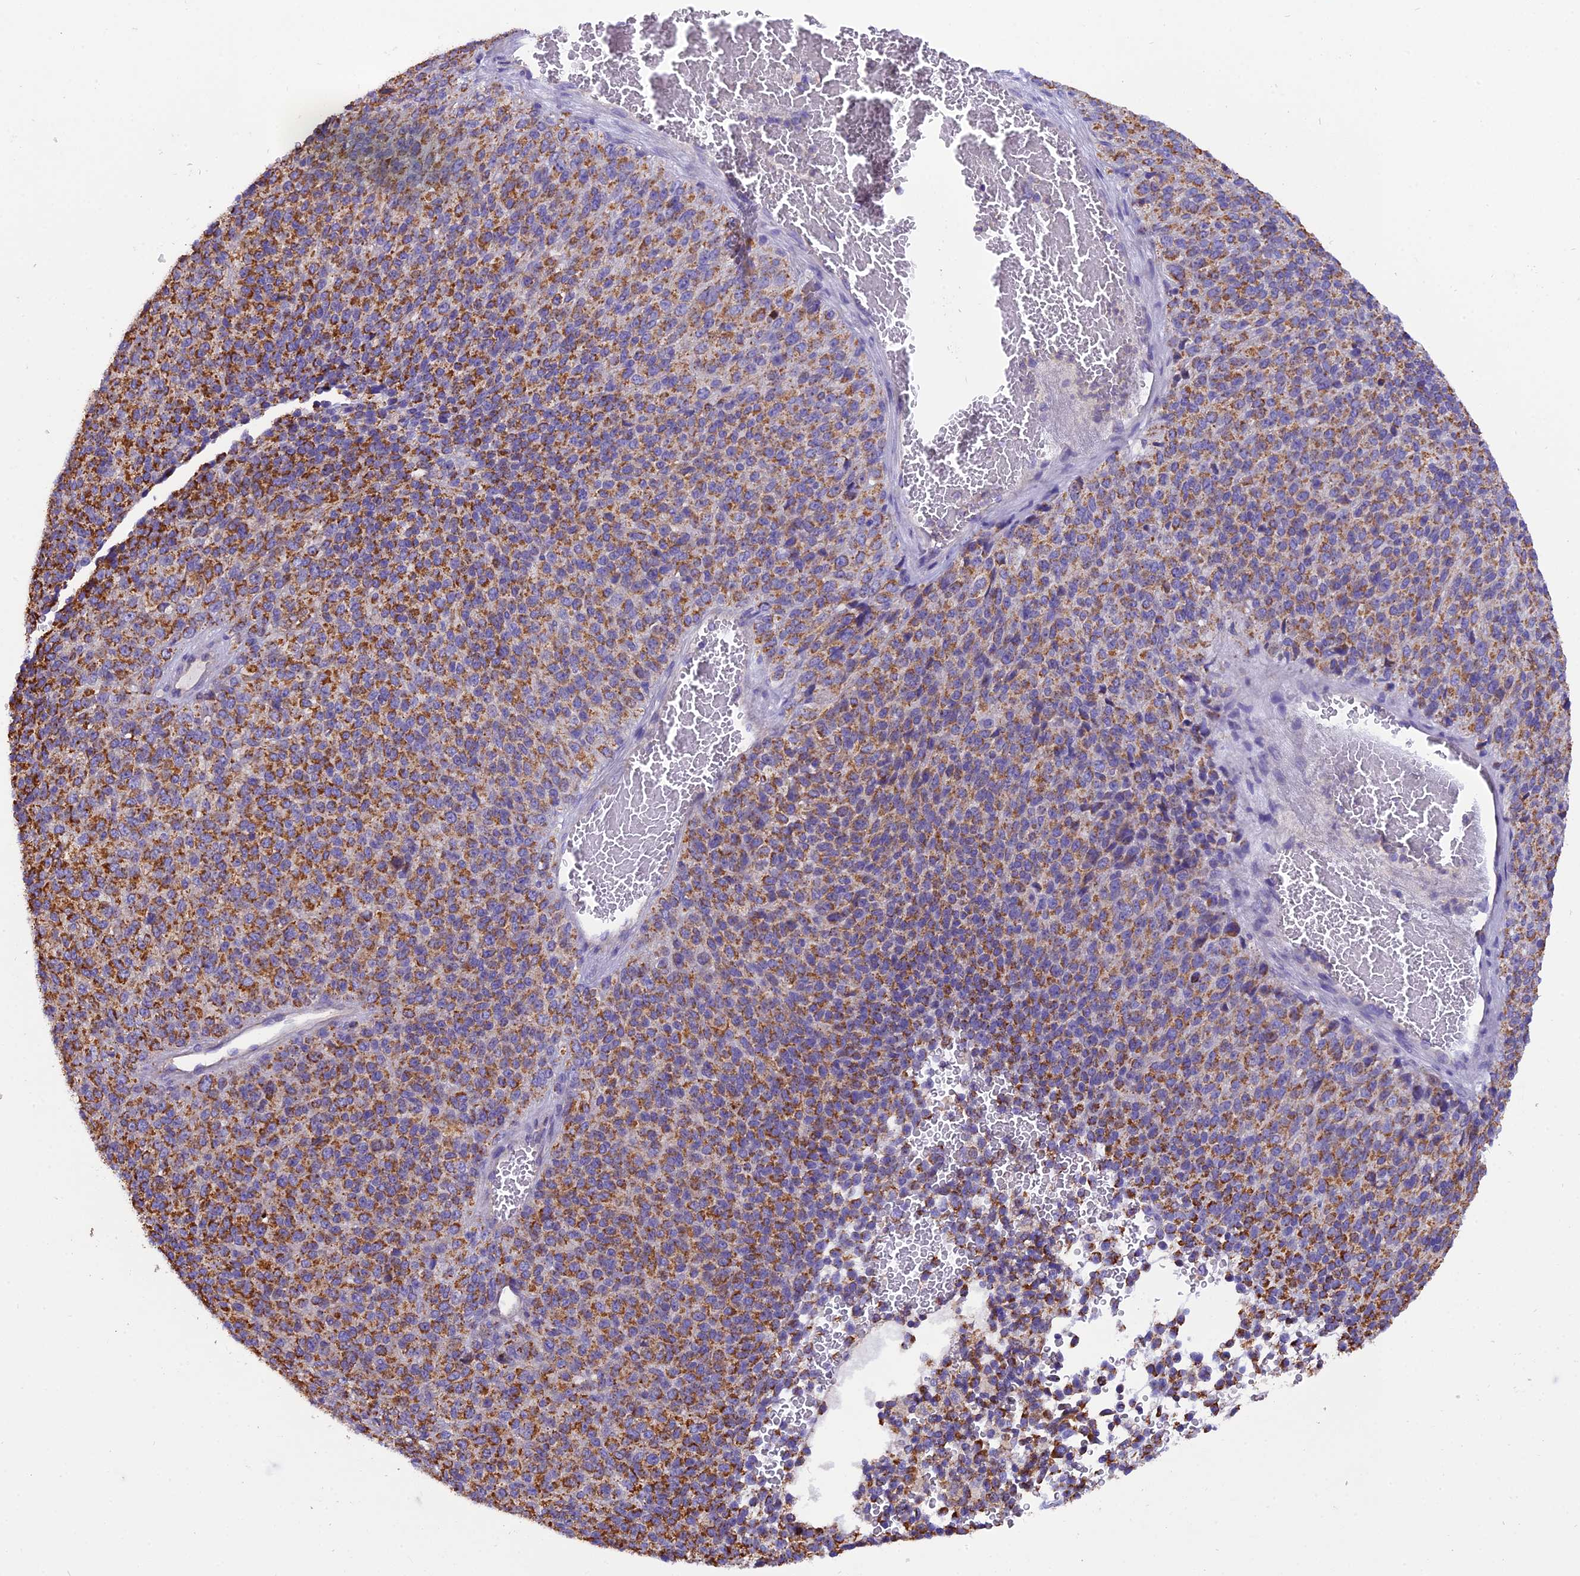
{"staining": {"intensity": "moderate", "quantity": ">75%", "location": "cytoplasmic/membranous"}, "tissue": "melanoma", "cell_type": "Tumor cells", "image_type": "cancer", "snomed": [{"axis": "morphology", "description": "Malignant melanoma, Metastatic site"}, {"axis": "topography", "description": "Brain"}], "caption": "This is an image of immunohistochemistry (IHC) staining of malignant melanoma (metastatic site), which shows moderate positivity in the cytoplasmic/membranous of tumor cells.", "gene": "GPD1", "patient": {"sex": "female", "age": 56}}